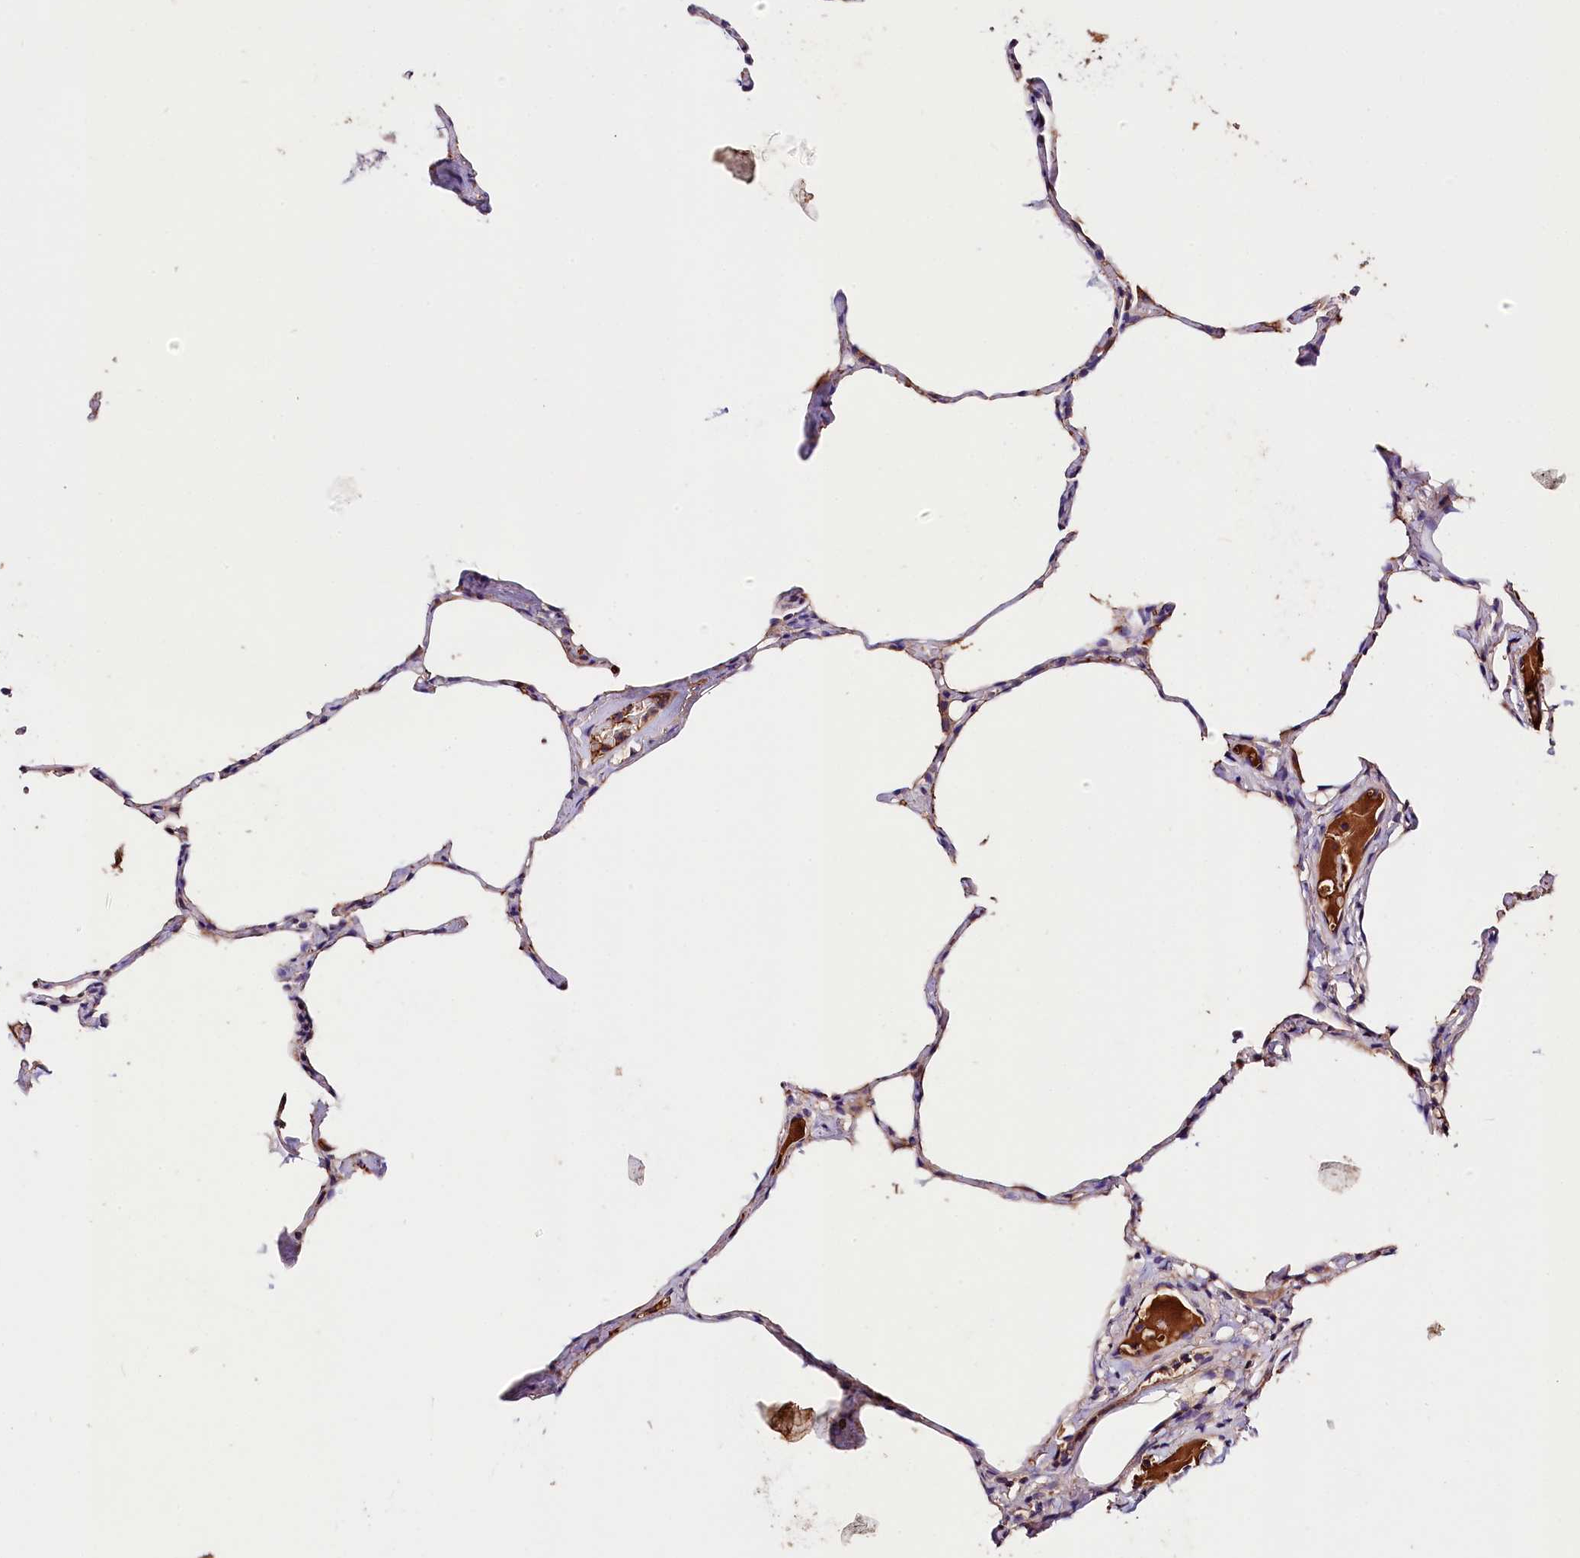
{"staining": {"intensity": "moderate", "quantity": "<25%", "location": "cytoplasmic/membranous"}, "tissue": "lung", "cell_type": "Alveolar cells", "image_type": "normal", "snomed": [{"axis": "morphology", "description": "Normal tissue, NOS"}, {"axis": "topography", "description": "Lung"}], "caption": "This micrograph displays benign lung stained with immunohistochemistry to label a protein in brown. The cytoplasmic/membranous of alveolar cells show moderate positivity for the protein. Nuclei are counter-stained blue.", "gene": "ARMC6", "patient": {"sex": "male", "age": 65}}